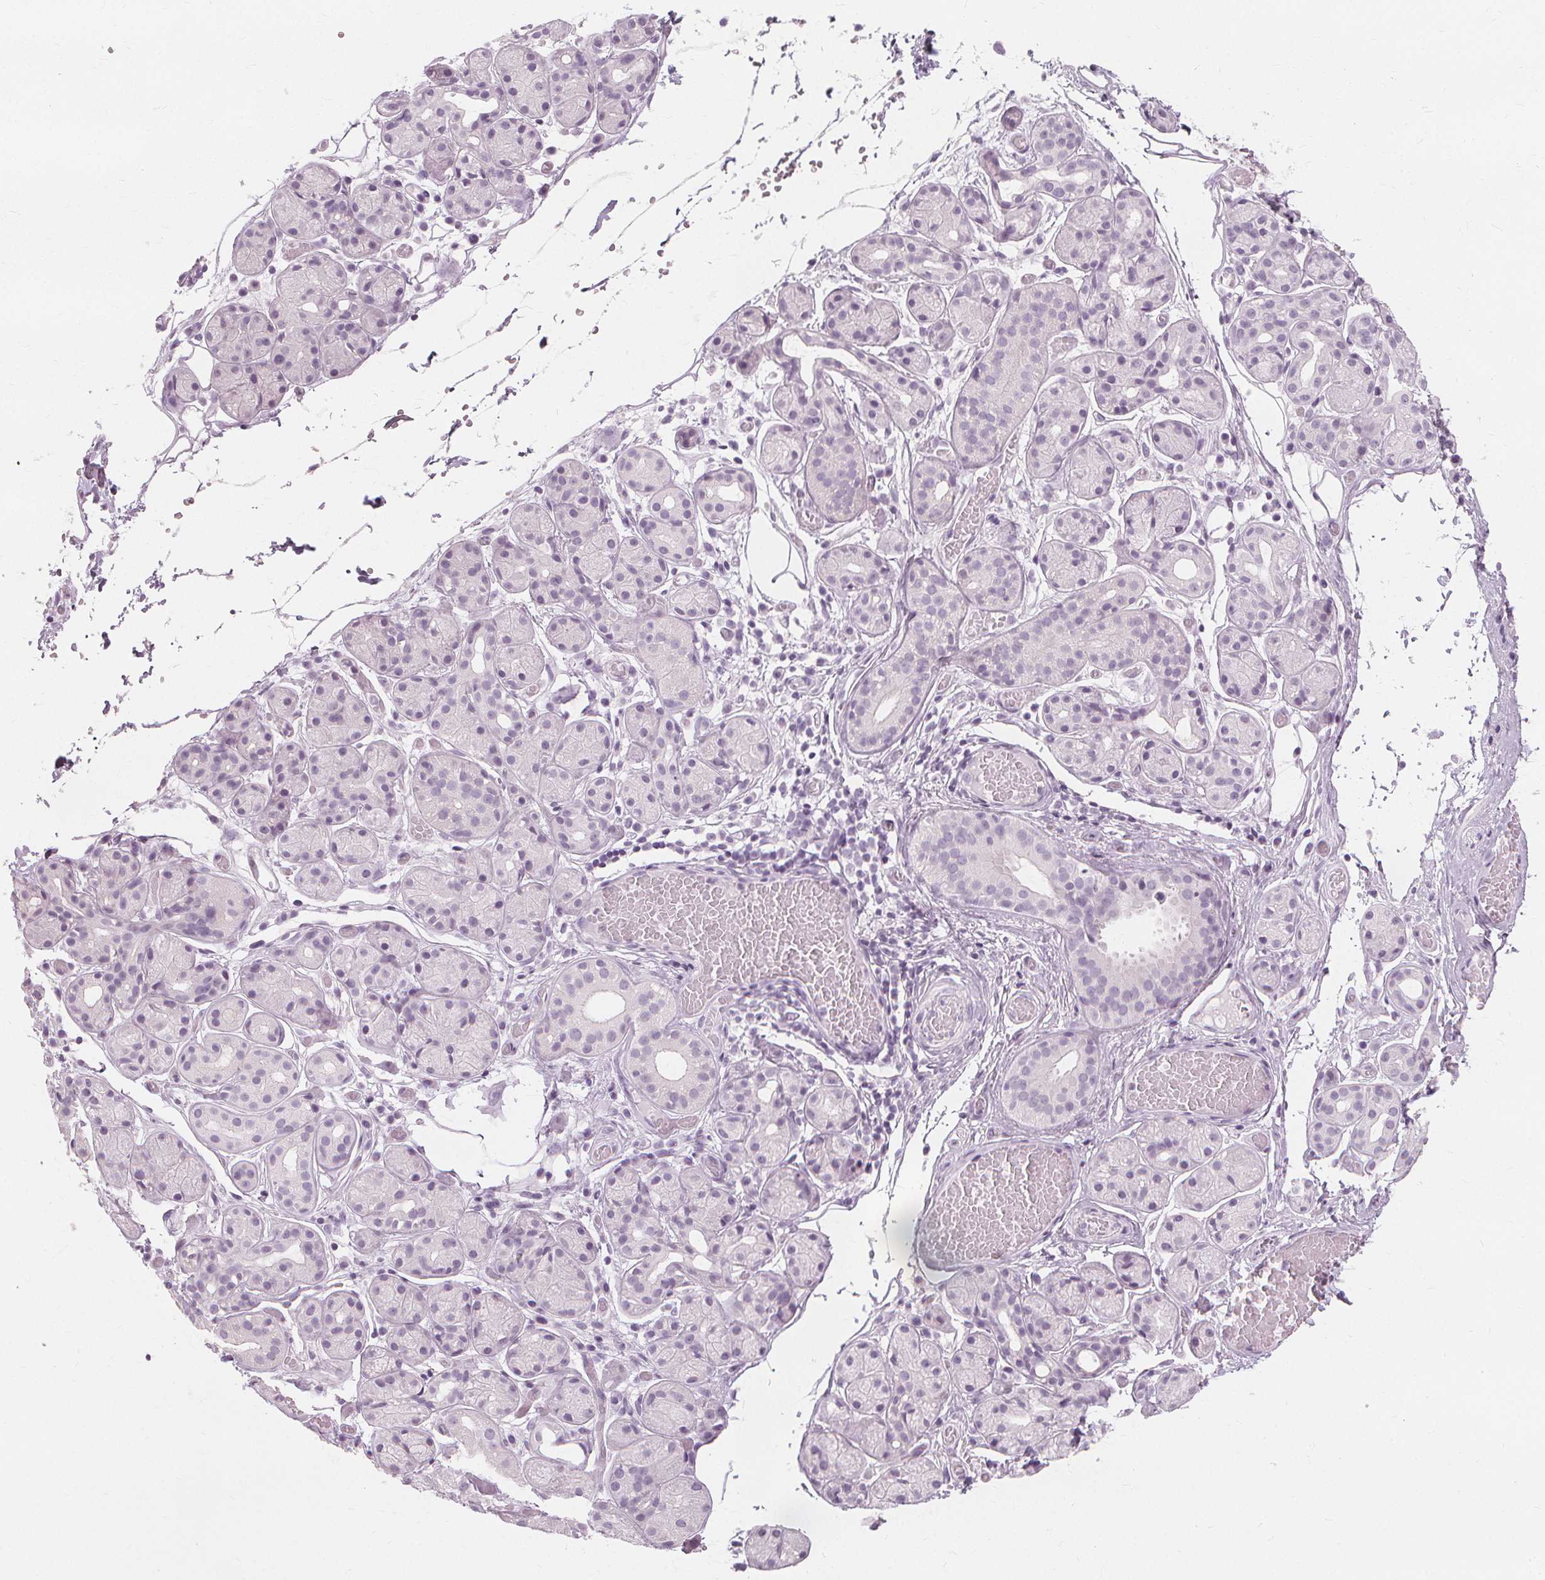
{"staining": {"intensity": "negative", "quantity": "none", "location": "none"}, "tissue": "salivary gland", "cell_type": "Glandular cells", "image_type": "normal", "snomed": [{"axis": "morphology", "description": "Normal tissue, NOS"}, {"axis": "topography", "description": "Salivary gland"}, {"axis": "topography", "description": "Peripheral nerve tissue"}], "caption": "Immunohistochemistry (IHC) of unremarkable salivary gland demonstrates no staining in glandular cells.", "gene": "MUC12", "patient": {"sex": "male", "age": 71}}